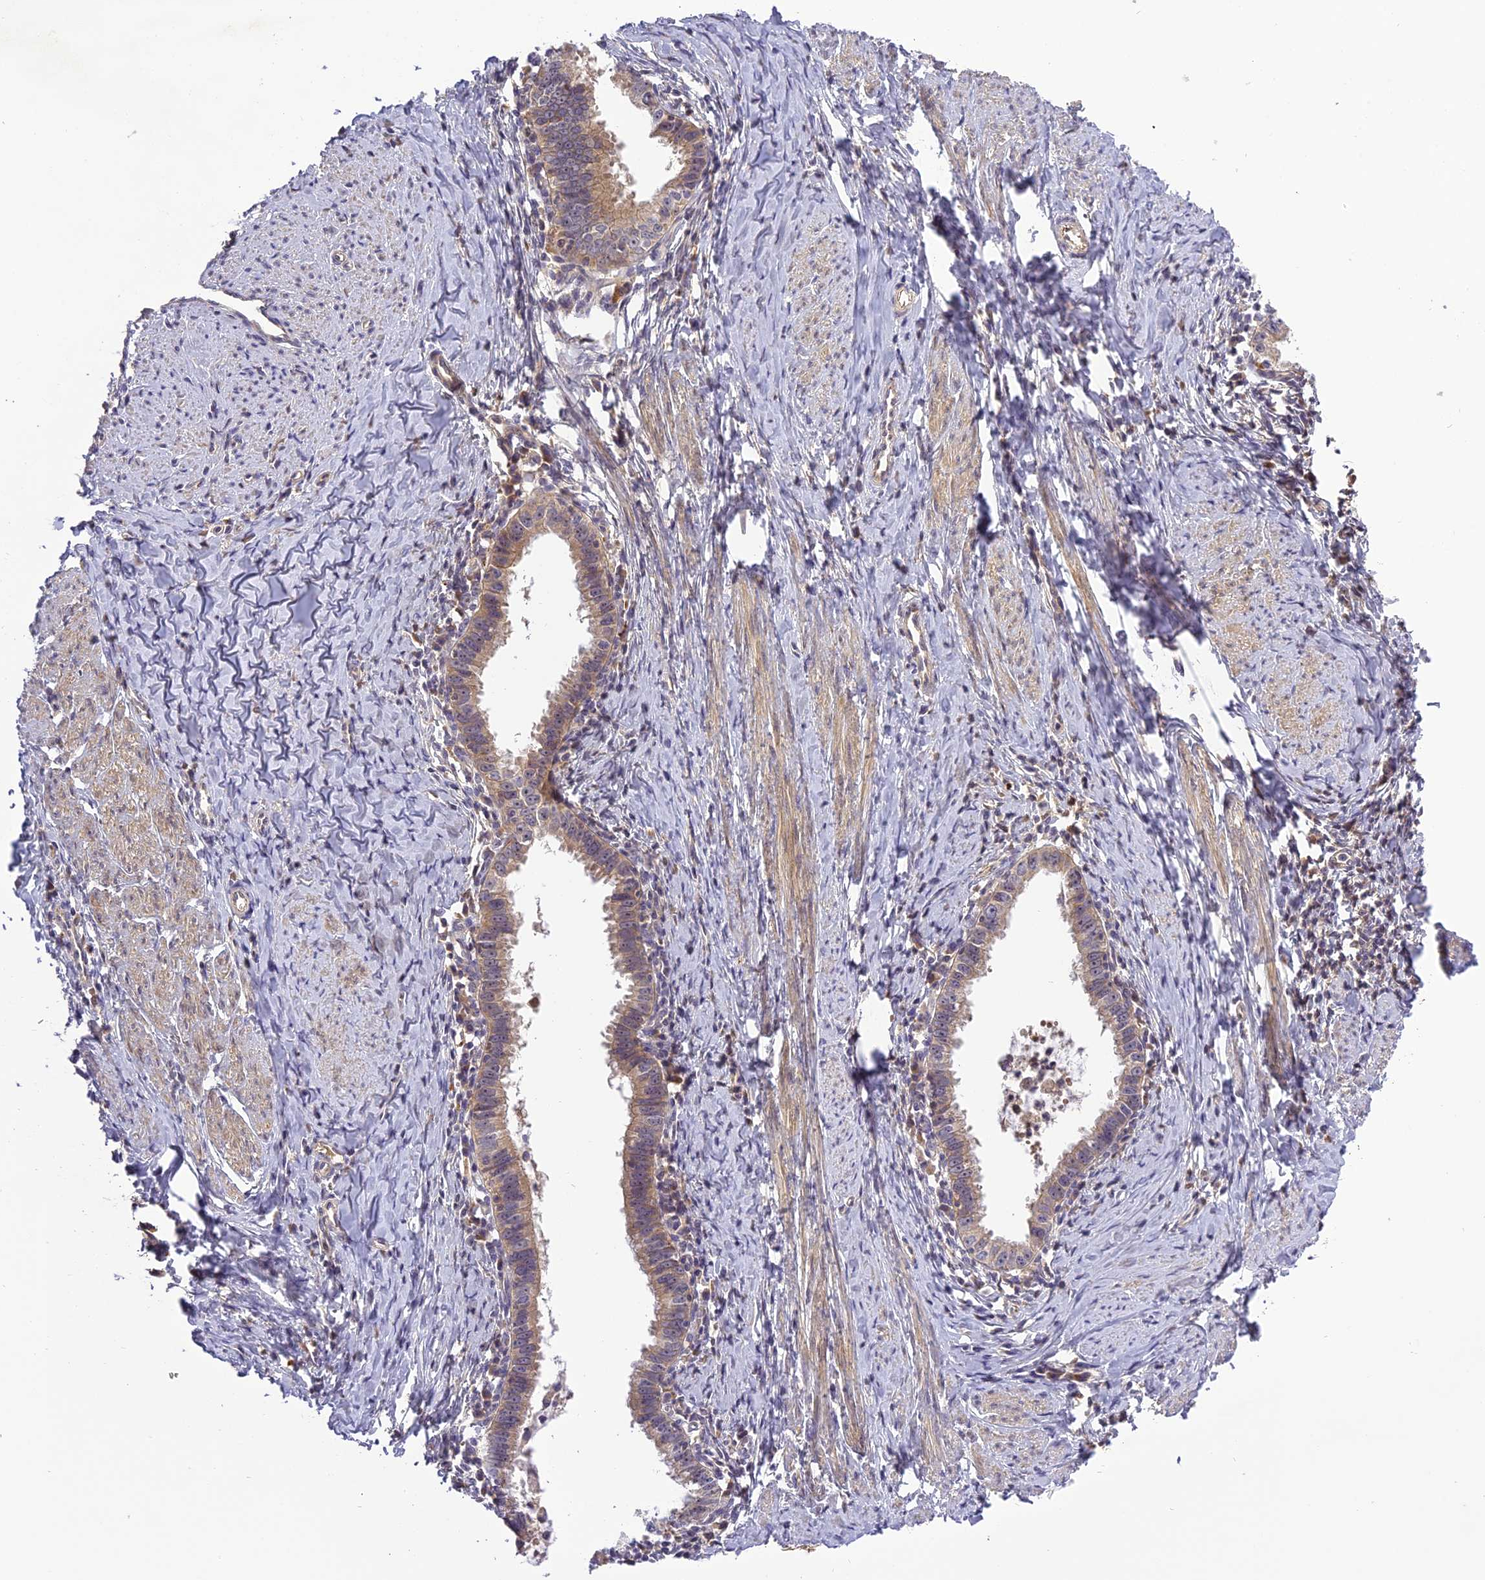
{"staining": {"intensity": "weak", "quantity": ">75%", "location": "cytoplasmic/membranous"}, "tissue": "cervical cancer", "cell_type": "Tumor cells", "image_type": "cancer", "snomed": [{"axis": "morphology", "description": "Adenocarcinoma, NOS"}, {"axis": "topography", "description": "Cervix"}], "caption": "Protein expression analysis of human cervical cancer reveals weak cytoplasmic/membranous positivity in approximately >75% of tumor cells.", "gene": "FNIP2", "patient": {"sex": "female", "age": 36}}